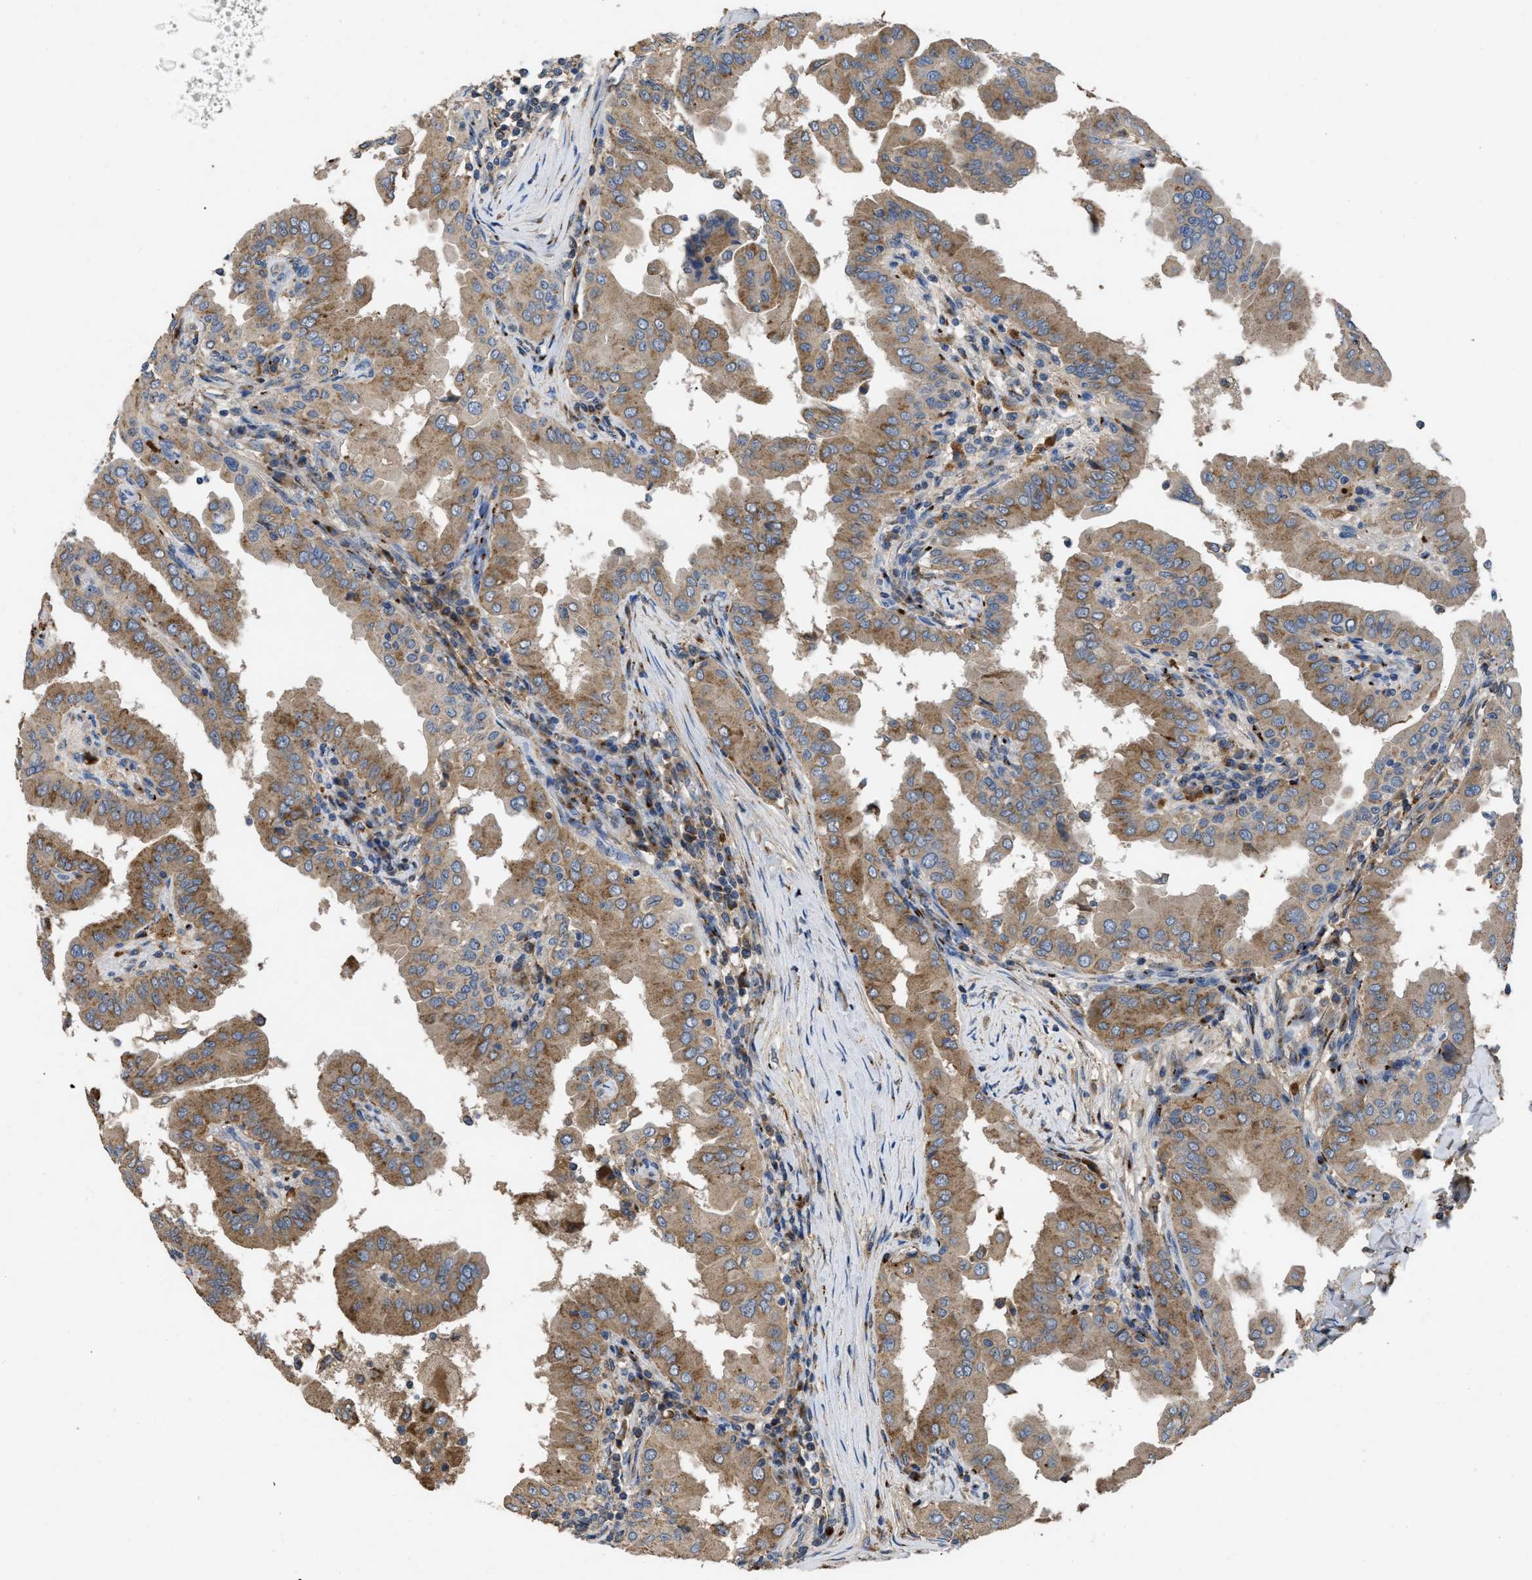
{"staining": {"intensity": "moderate", "quantity": ">75%", "location": "cytoplasmic/membranous"}, "tissue": "thyroid cancer", "cell_type": "Tumor cells", "image_type": "cancer", "snomed": [{"axis": "morphology", "description": "Papillary adenocarcinoma, NOS"}, {"axis": "topography", "description": "Thyroid gland"}], "caption": "Immunohistochemistry (DAB (3,3'-diaminobenzidine)) staining of thyroid cancer (papillary adenocarcinoma) reveals moderate cytoplasmic/membranous protein expression in about >75% of tumor cells. (DAB (3,3'-diaminobenzidine) IHC with brightfield microscopy, high magnification).", "gene": "SIK2", "patient": {"sex": "male", "age": 33}}